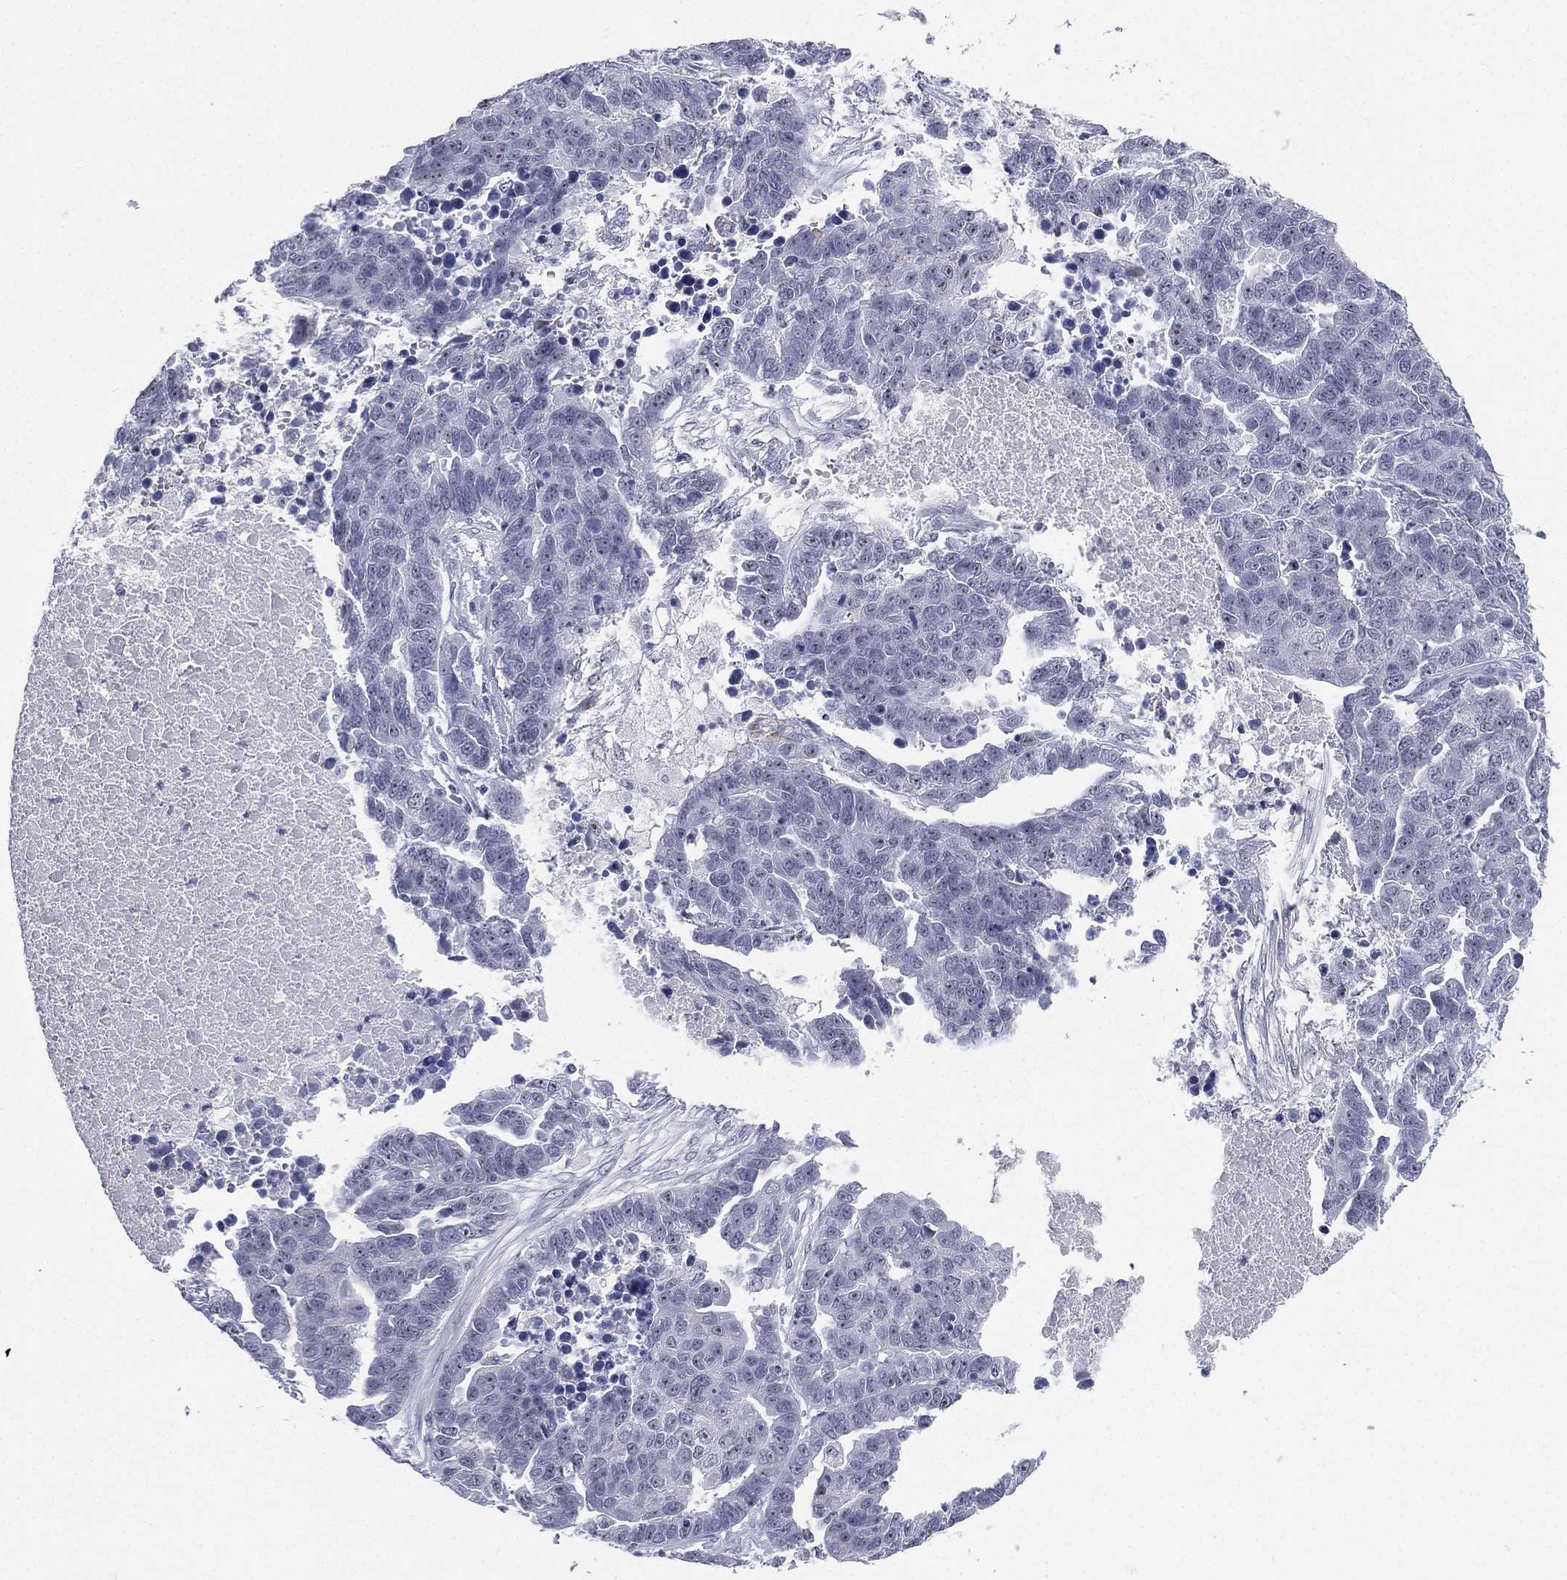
{"staining": {"intensity": "negative", "quantity": "none", "location": "none"}, "tissue": "ovarian cancer", "cell_type": "Tumor cells", "image_type": "cancer", "snomed": [{"axis": "morphology", "description": "Cystadenocarcinoma, serous, NOS"}, {"axis": "topography", "description": "Ovary"}], "caption": "Immunohistochemistry of ovarian cancer displays no expression in tumor cells.", "gene": "CD22", "patient": {"sex": "female", "age": 87}}